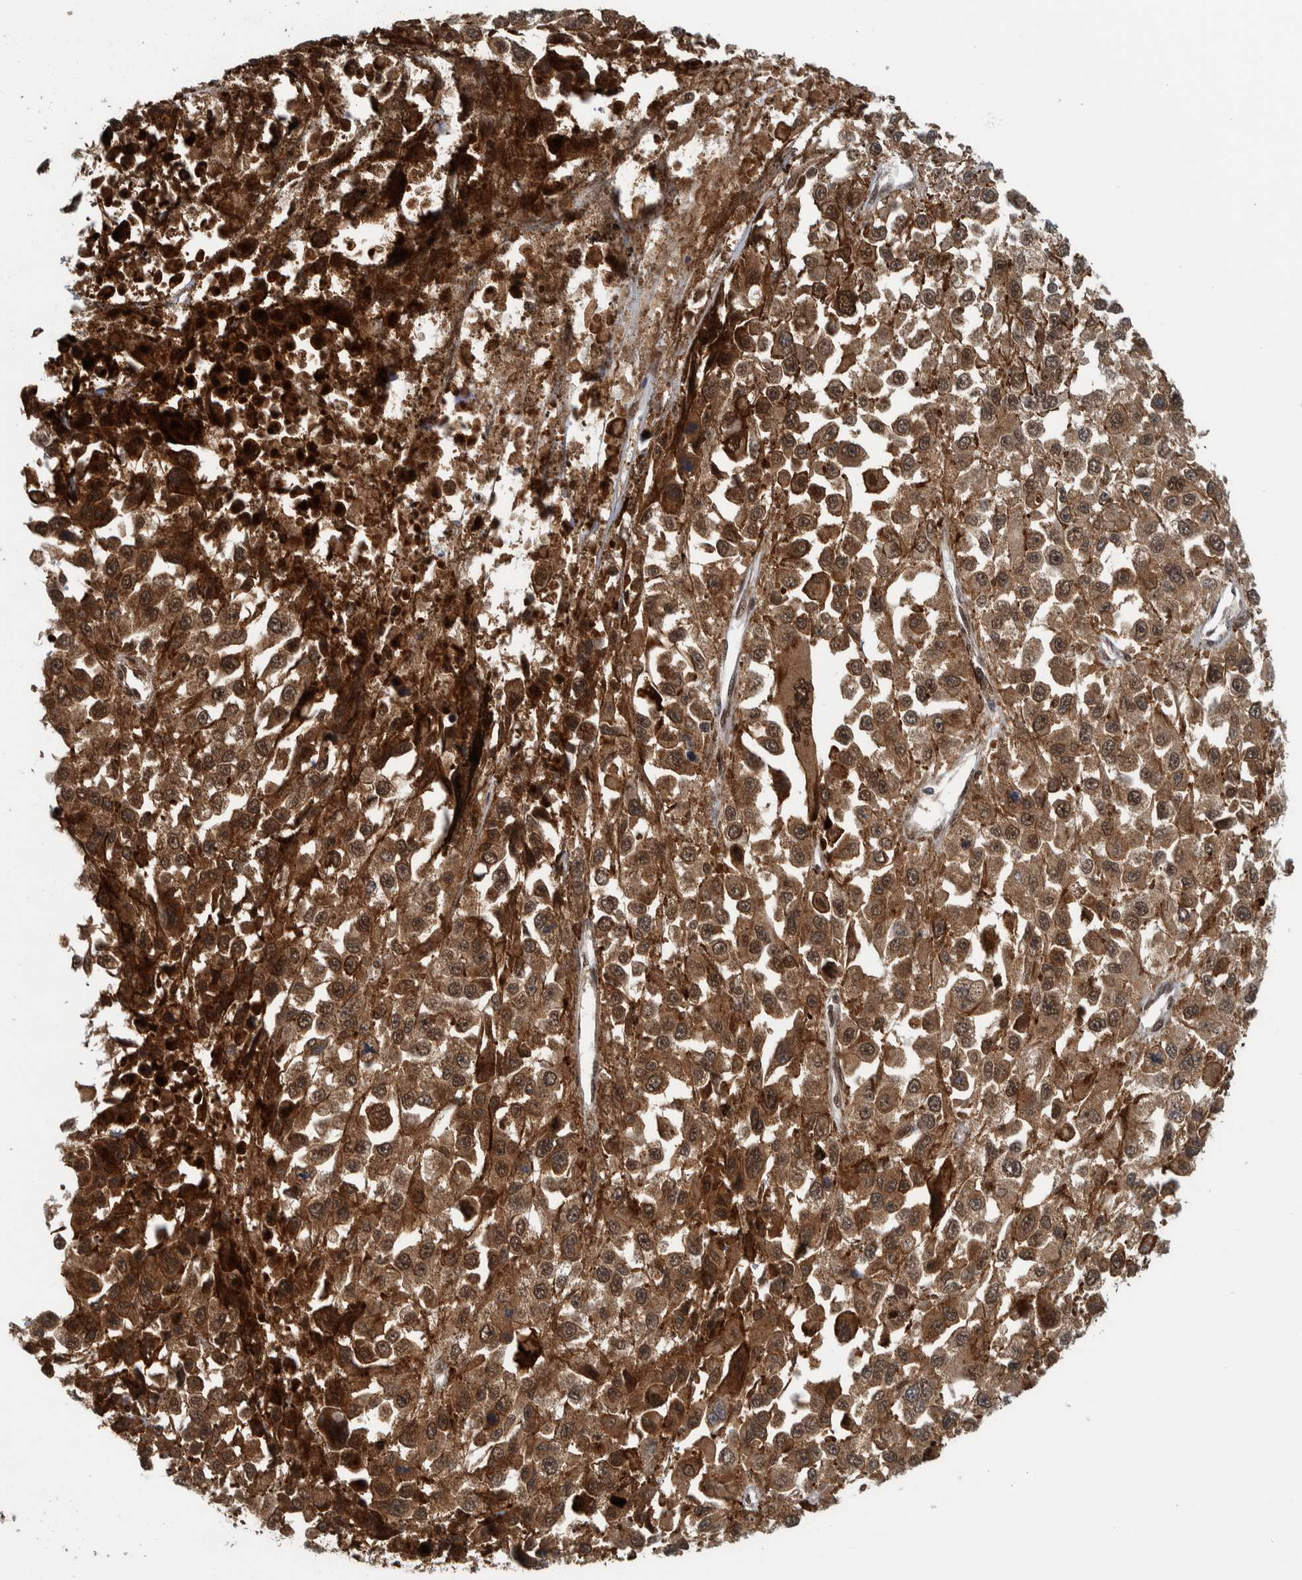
{"staining": {"intensity": "moderate", "quantity": ">75%", "location": "cytoplasmic/membranous,nuclear"}, "tissue": "melanoma", "cell_type": "Tumor cells", "image_type": "cancer", "snomed": [{"axis": "morphology", "description": "Malignant melanoma, Metastatic site"}, {"axis": "topography", "description": "Lymph node"}], "caption": "Immunohistochemistry (IHC) photomicrograph of human melanoma stained for a protein (brown), which exhibits medium levels of moderate cytoplasmic/membranous and nuclear expression in about >75% of tumor cells.", "gene": "COPS3", "patient": {"sex": "male", "age": 59}}